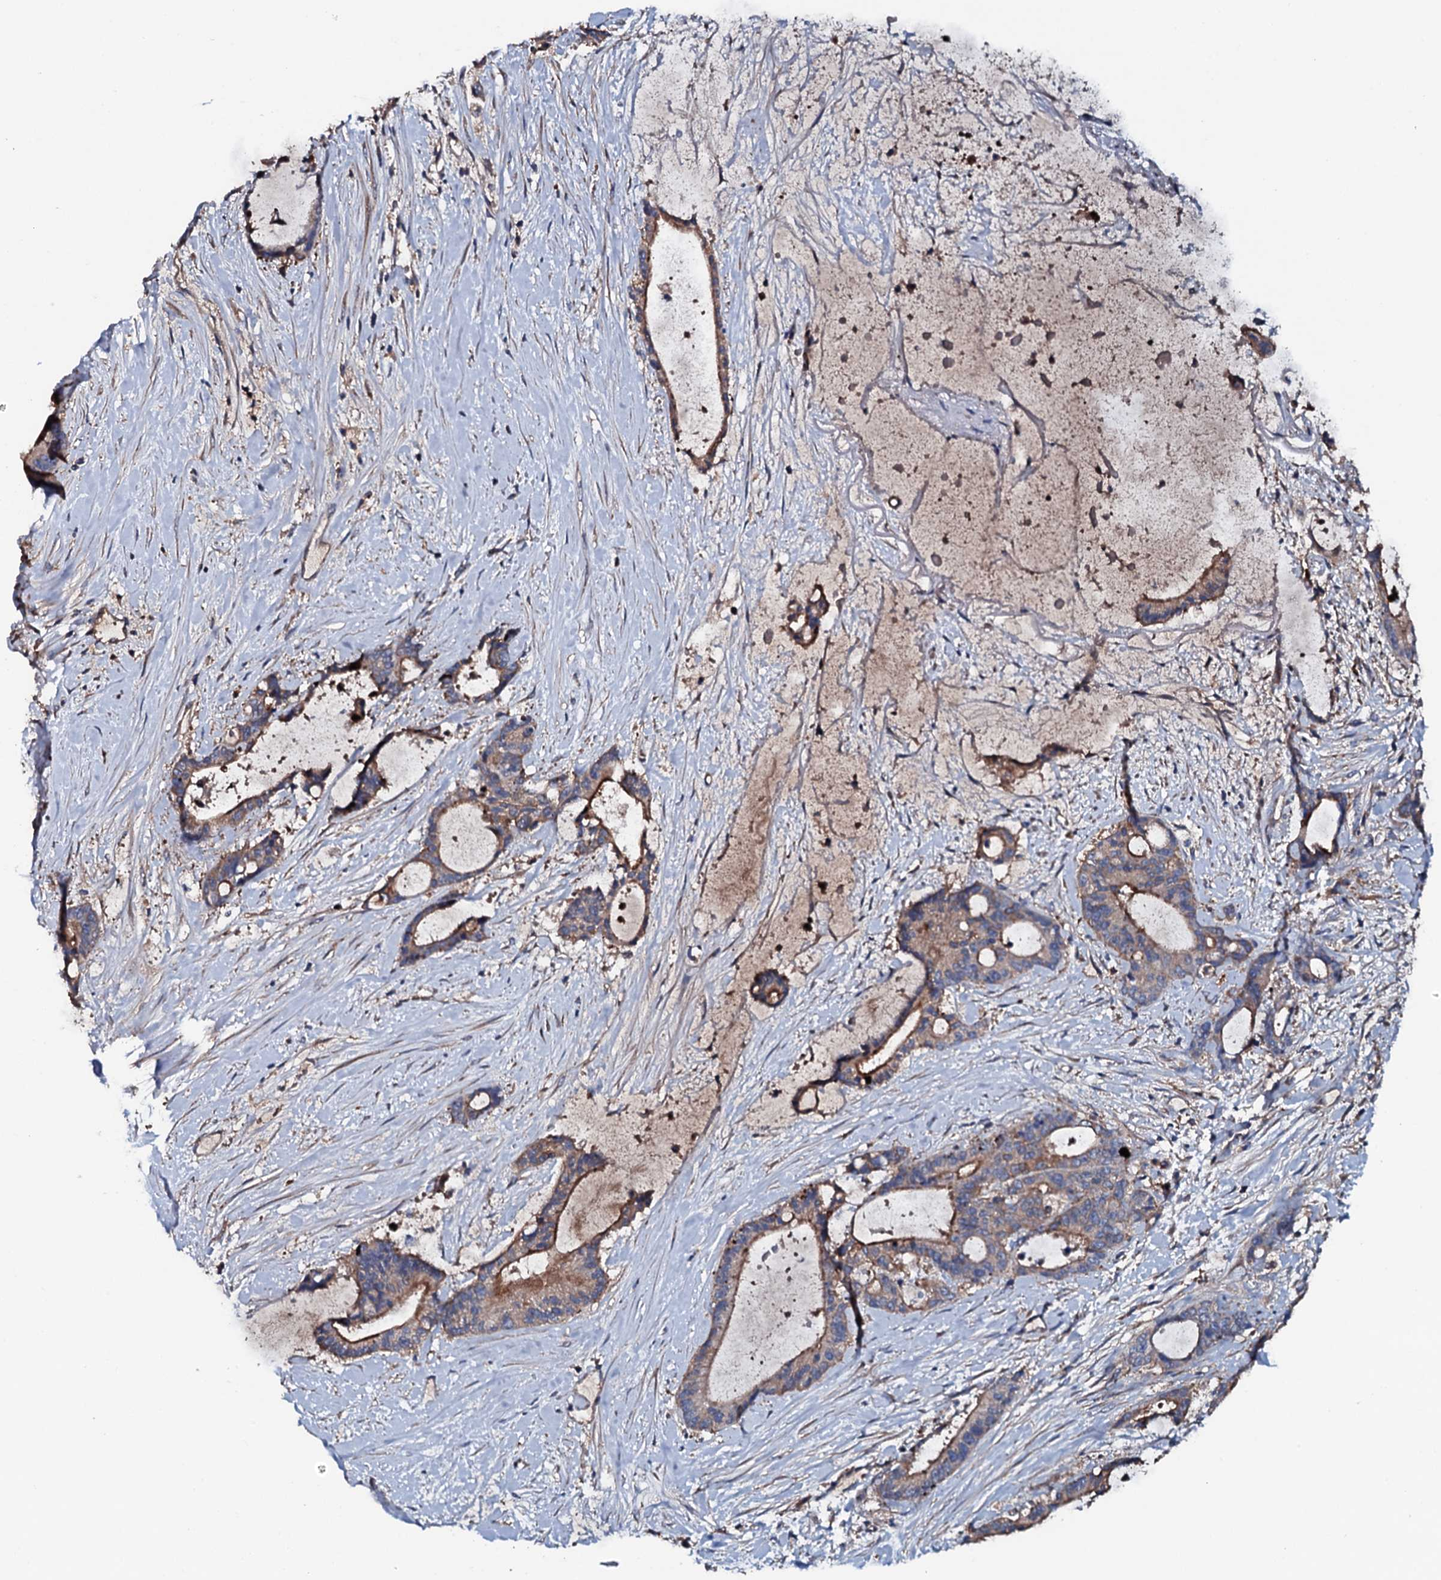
{"staining": {"intensity": "strong", "quantity": ">75%", "location": "cytoplasmic/membranous"}, "tissue": "liver cancer", "cell_type": "Tumor cells", "image_type": "cancer", "snomed": [{"axis": "morphology", "description": "Normal tissue, NOS"}, {"axis": "morphology", "description": "Cholangiocarcinoma"}, {"axis": "topography", "description": "Liver"}, {"axis": "topography", "description": "Peripheral nerve tissue"}], "caption": "Immunohistochemistry (IHC) histopathology image of neoplastic tissue: human liver cholangiocarcinoma stained using immunohistochemistry displays high levels of strong protein expression localized specifically in the cytoplasmic/membranous of tumor cells, appearing as a cytoplasmic/membranous brown color.", "gene": "NEK1", "patient": {"sex": "female", "age": 73}}